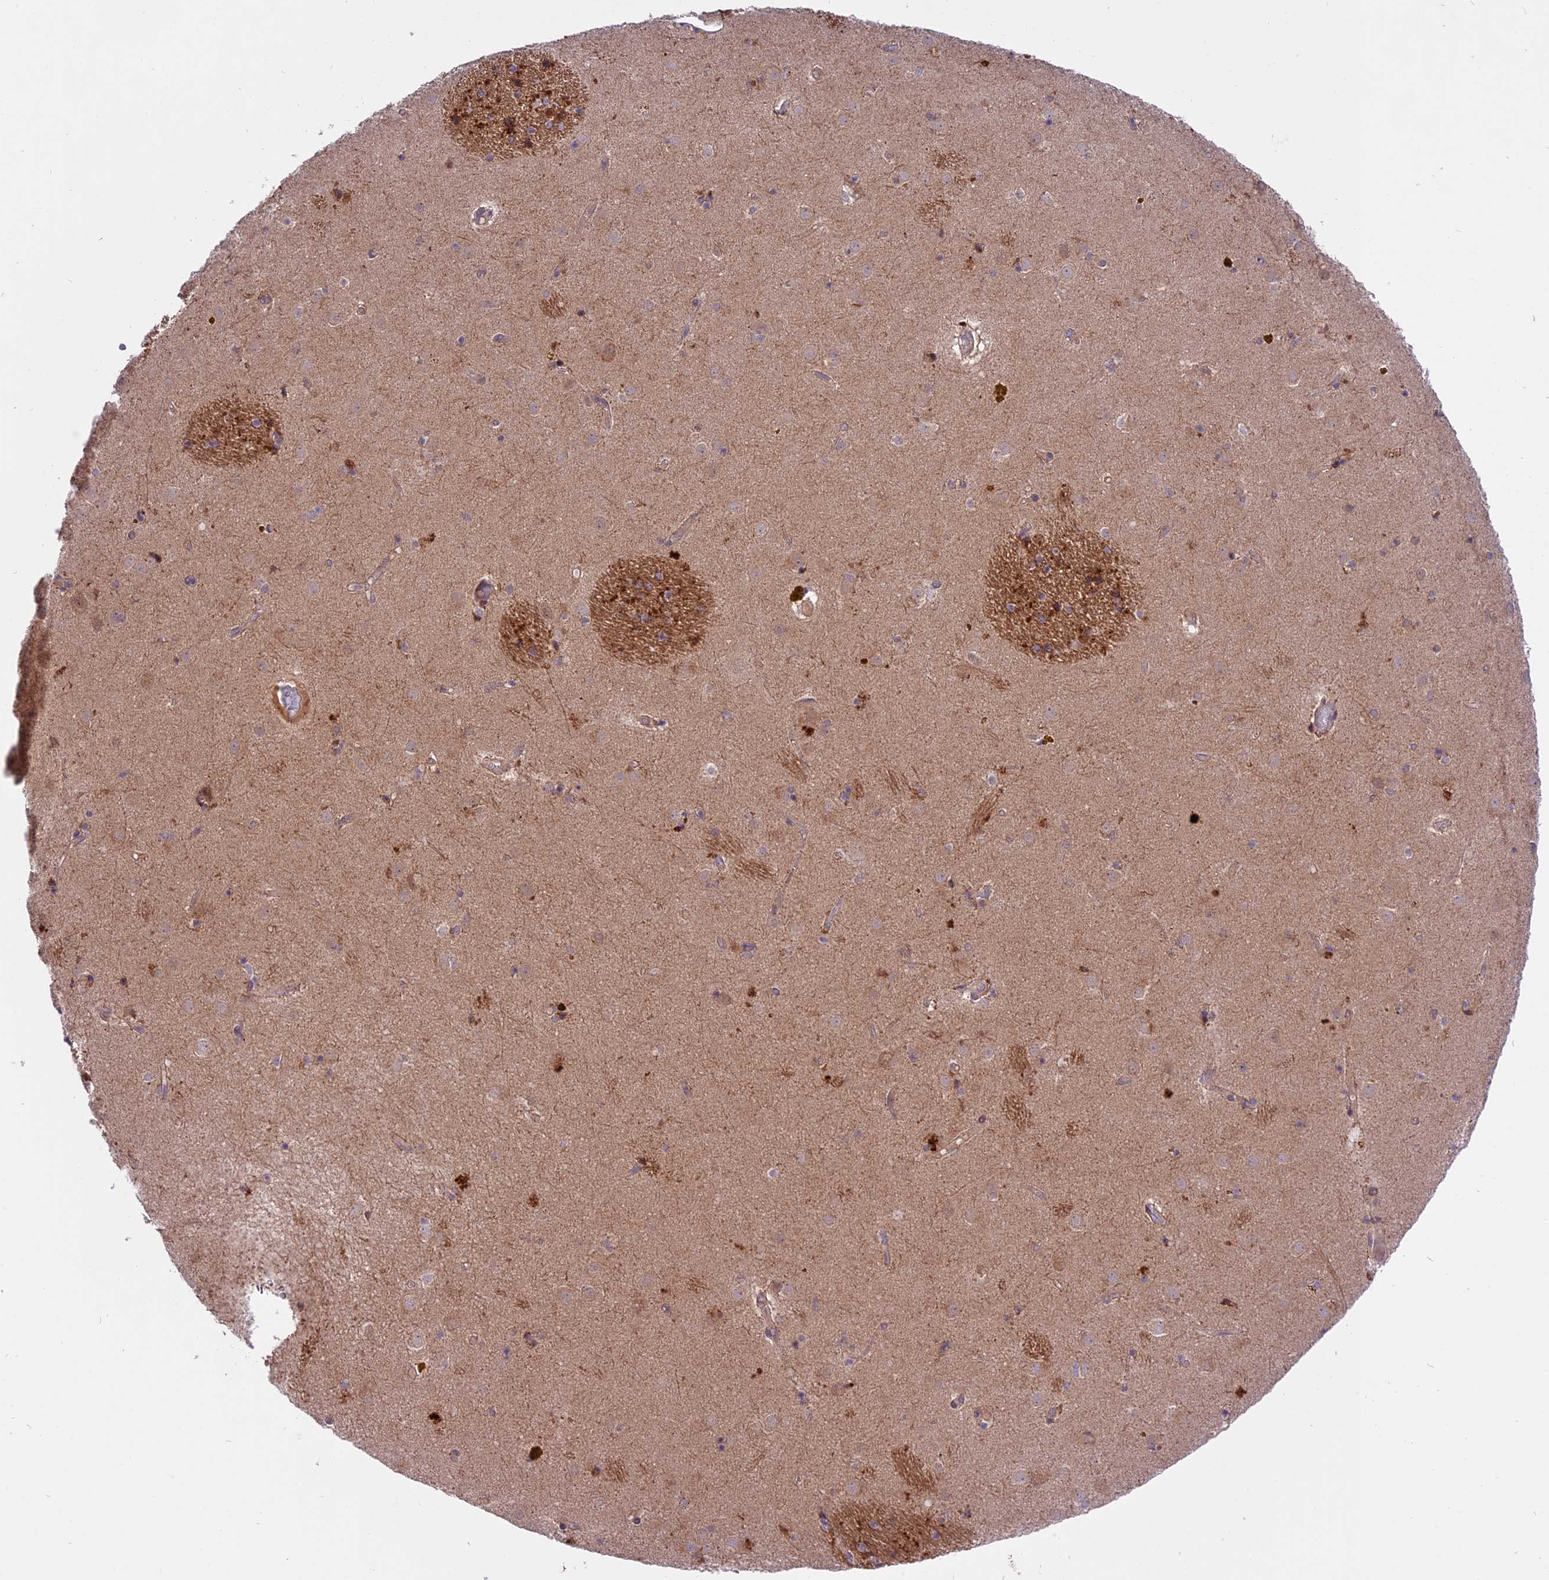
{"staining": {"intensity": "weak", "quantity": "<25%", "location": "cytoplasmic/membranous"}, "tissue": "caudate", "cell_type": "Glial cells", "image_type": "normal", "snomed": [{"axis": "morphology", "description": "Normal tissue, NOS"}, {"axis": "topography", "description": "Lateral ventricle wall"}], "caption": "The immunohistochemistry (IHC) histopathology image has no significant positivity in glial cells of caudate.", "gene": "SPRED1", "patient": {"sex": "male", "age": 70}}